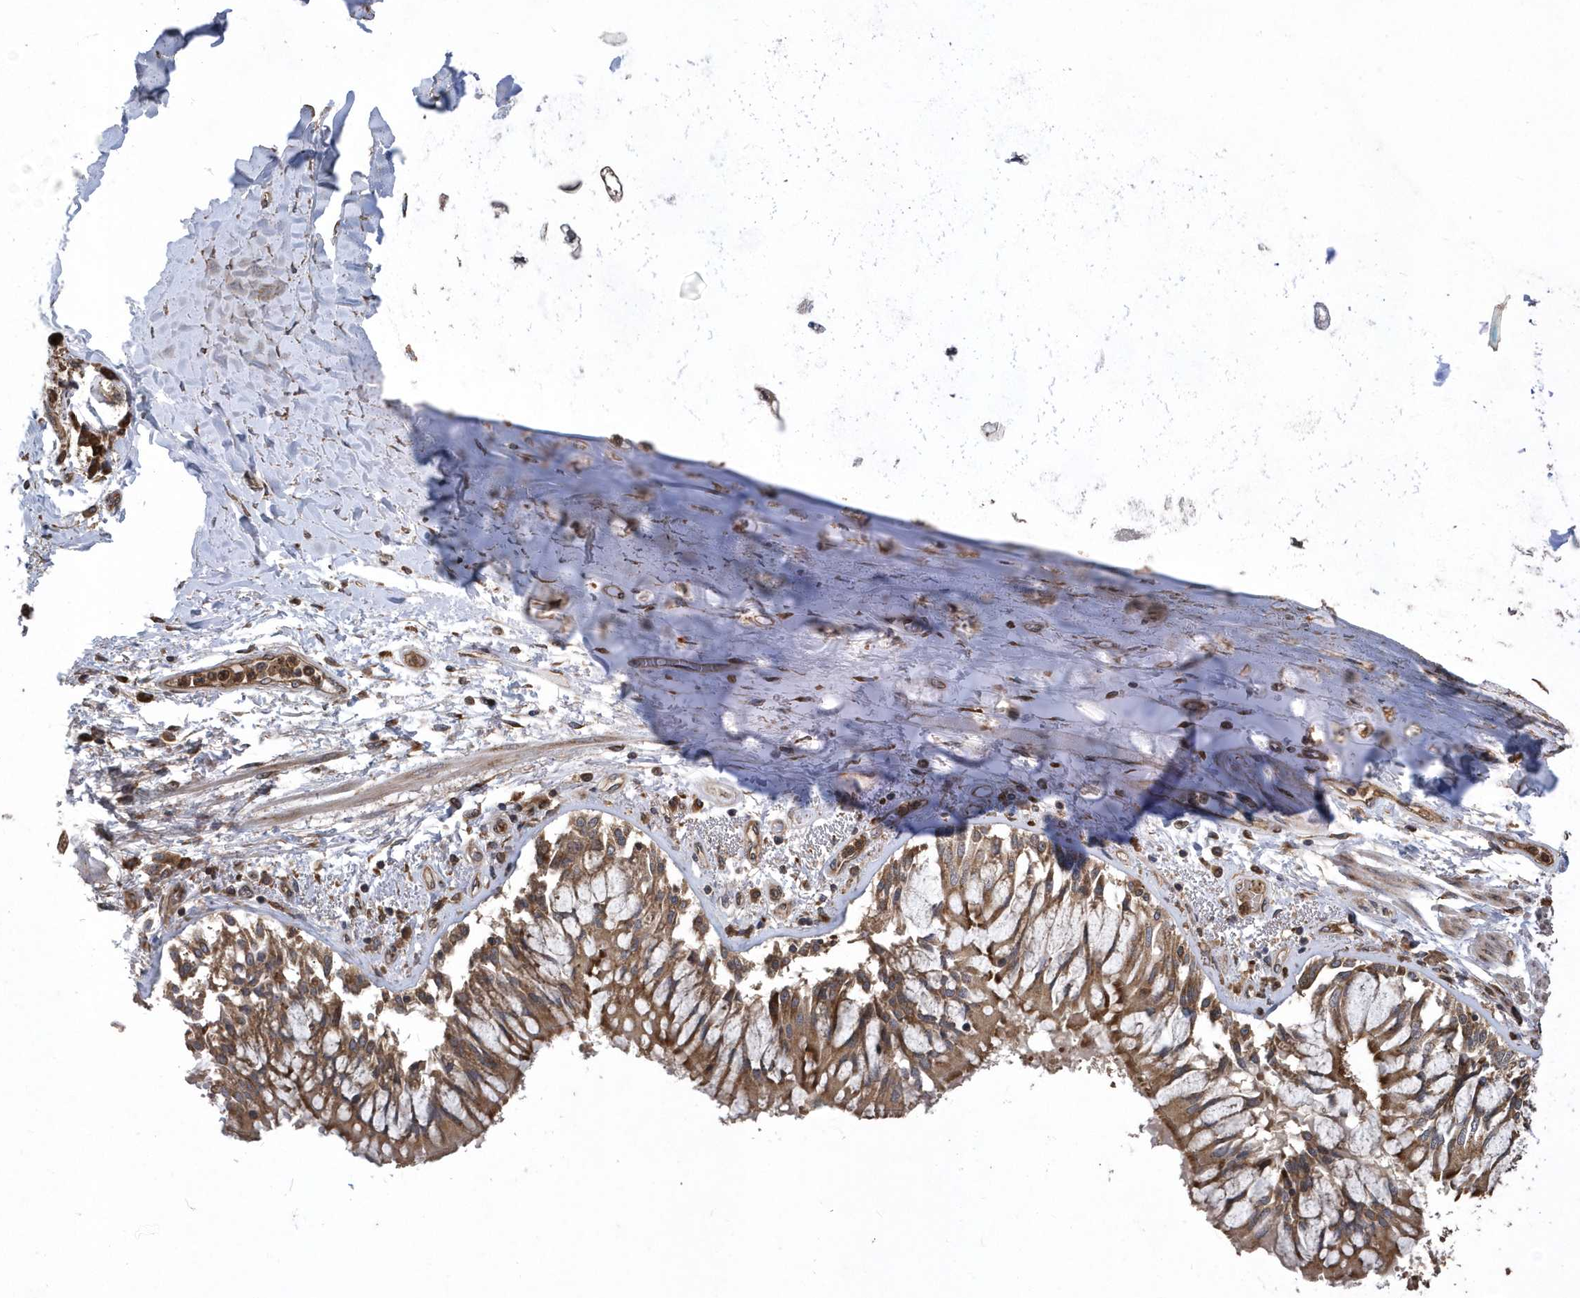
{"staining": {"intensity": "negative", "quantity": "none", "location": "none"}, "tissue": "adipose tissue", "cell_type": "Adipocytes", "image_type": "normal", "snomed": [{"axis": "morphology", "description": "Normal tissue, NOS"}, {"axis": "topography", "description": "Cartilage tissue"}, {"axis": "topography", "description": "Bronchus"}, {"axis": "topography", "description": "Lung"}, {"axis": "topography", "description": "Peripheral nerve tissue"}], "caption": "DAB immunohistochemical staining of normal adipose tissue demonstrates no significant staining in adipocytes.", "gene": "WASHC5", "patient": {"sex": "female", "age": 49}}